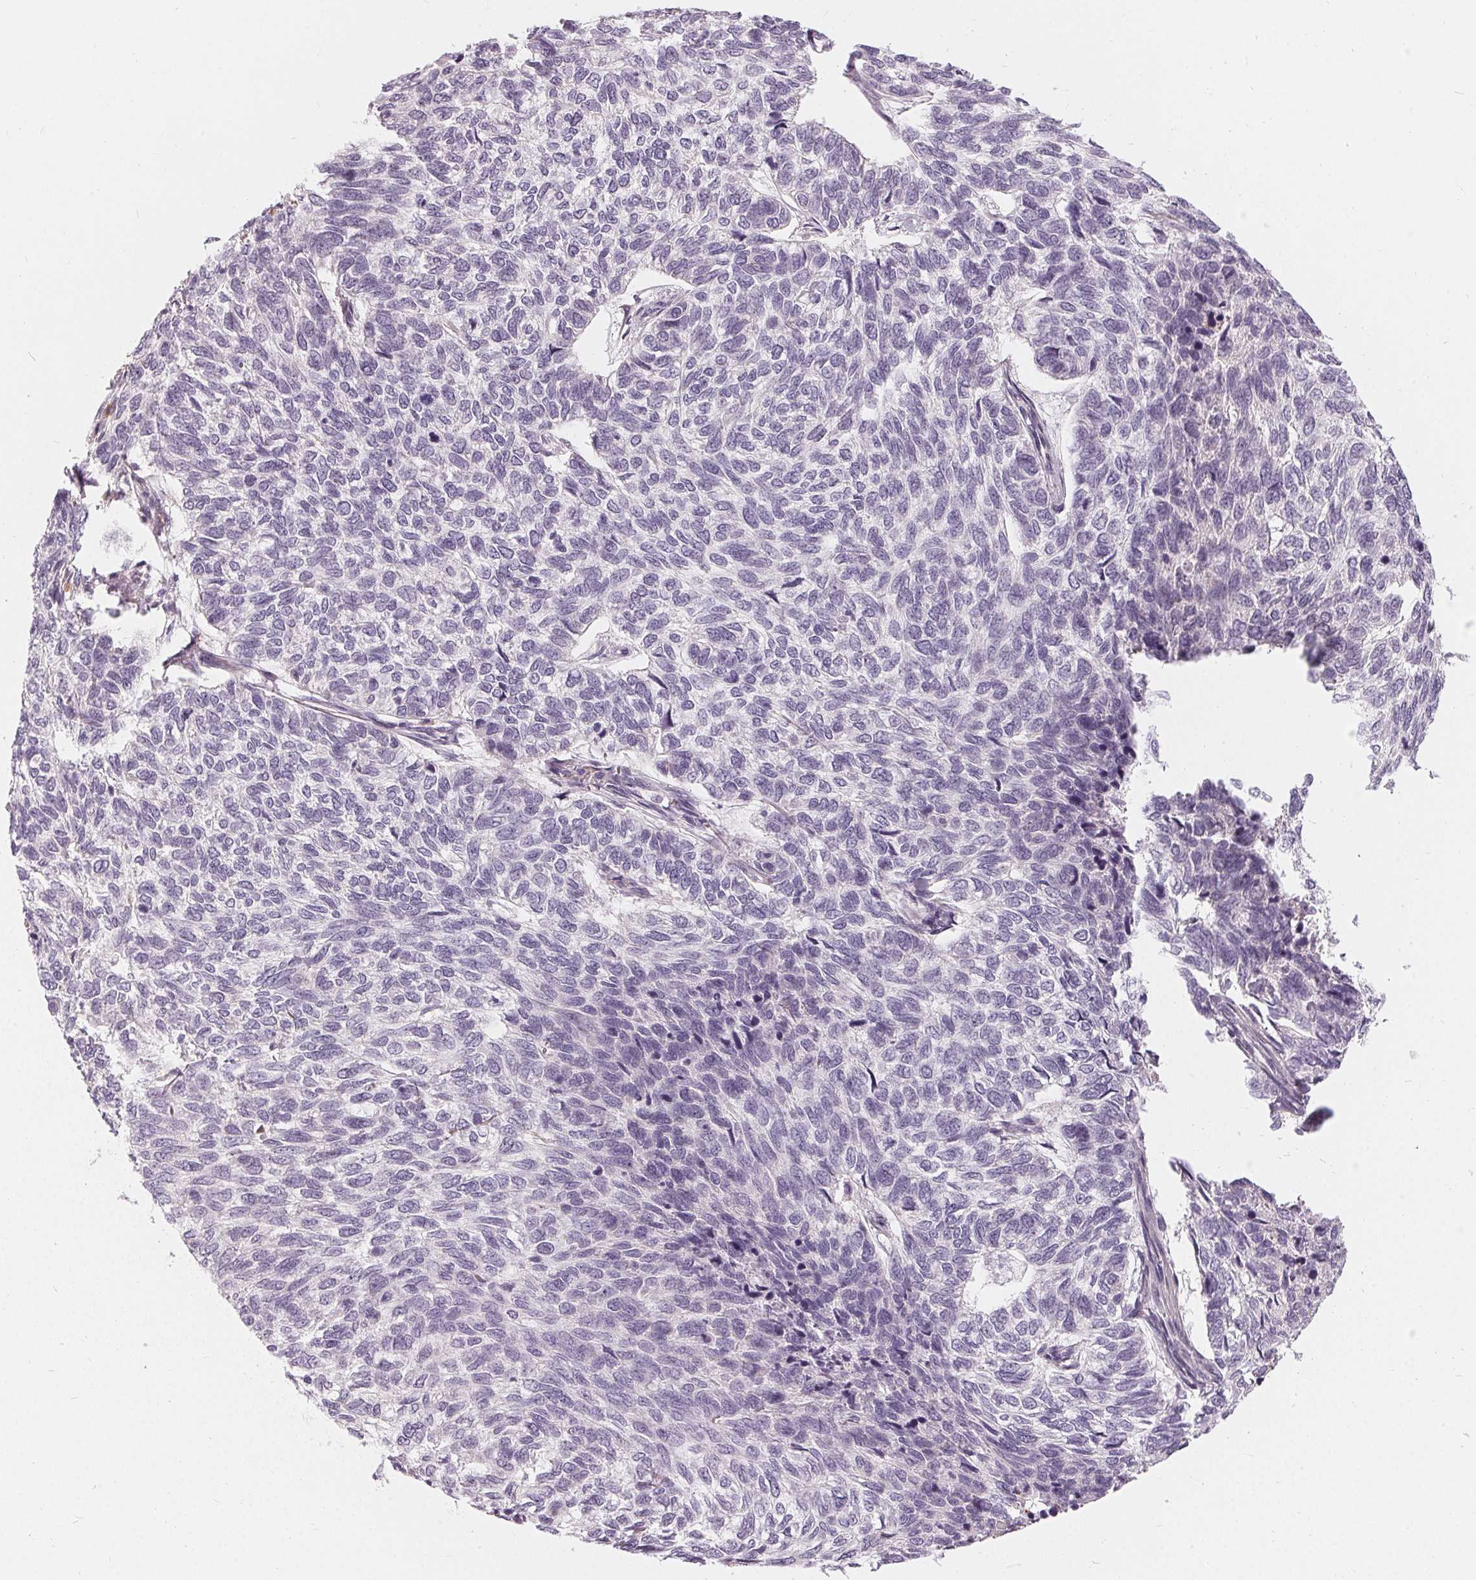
{"staining": {"intensity": "negative", "quantity": "none", "location": "none"}, "tissue": "skin cancer", "cell_type": "Tumor cells", "image_type": "cancer", "snomed": [{"axis": "morphology", "description": "Basal cell carcinoma"}, {"axis": "topography", "description": "Skin"}], "caption": "This is a micrograph of immunohistochemistry (IHC) staining of skin cancer, which shows no staining in tumor cells.", "gene": "HOPX", "patient": {"sex": "female", "age": 65}}